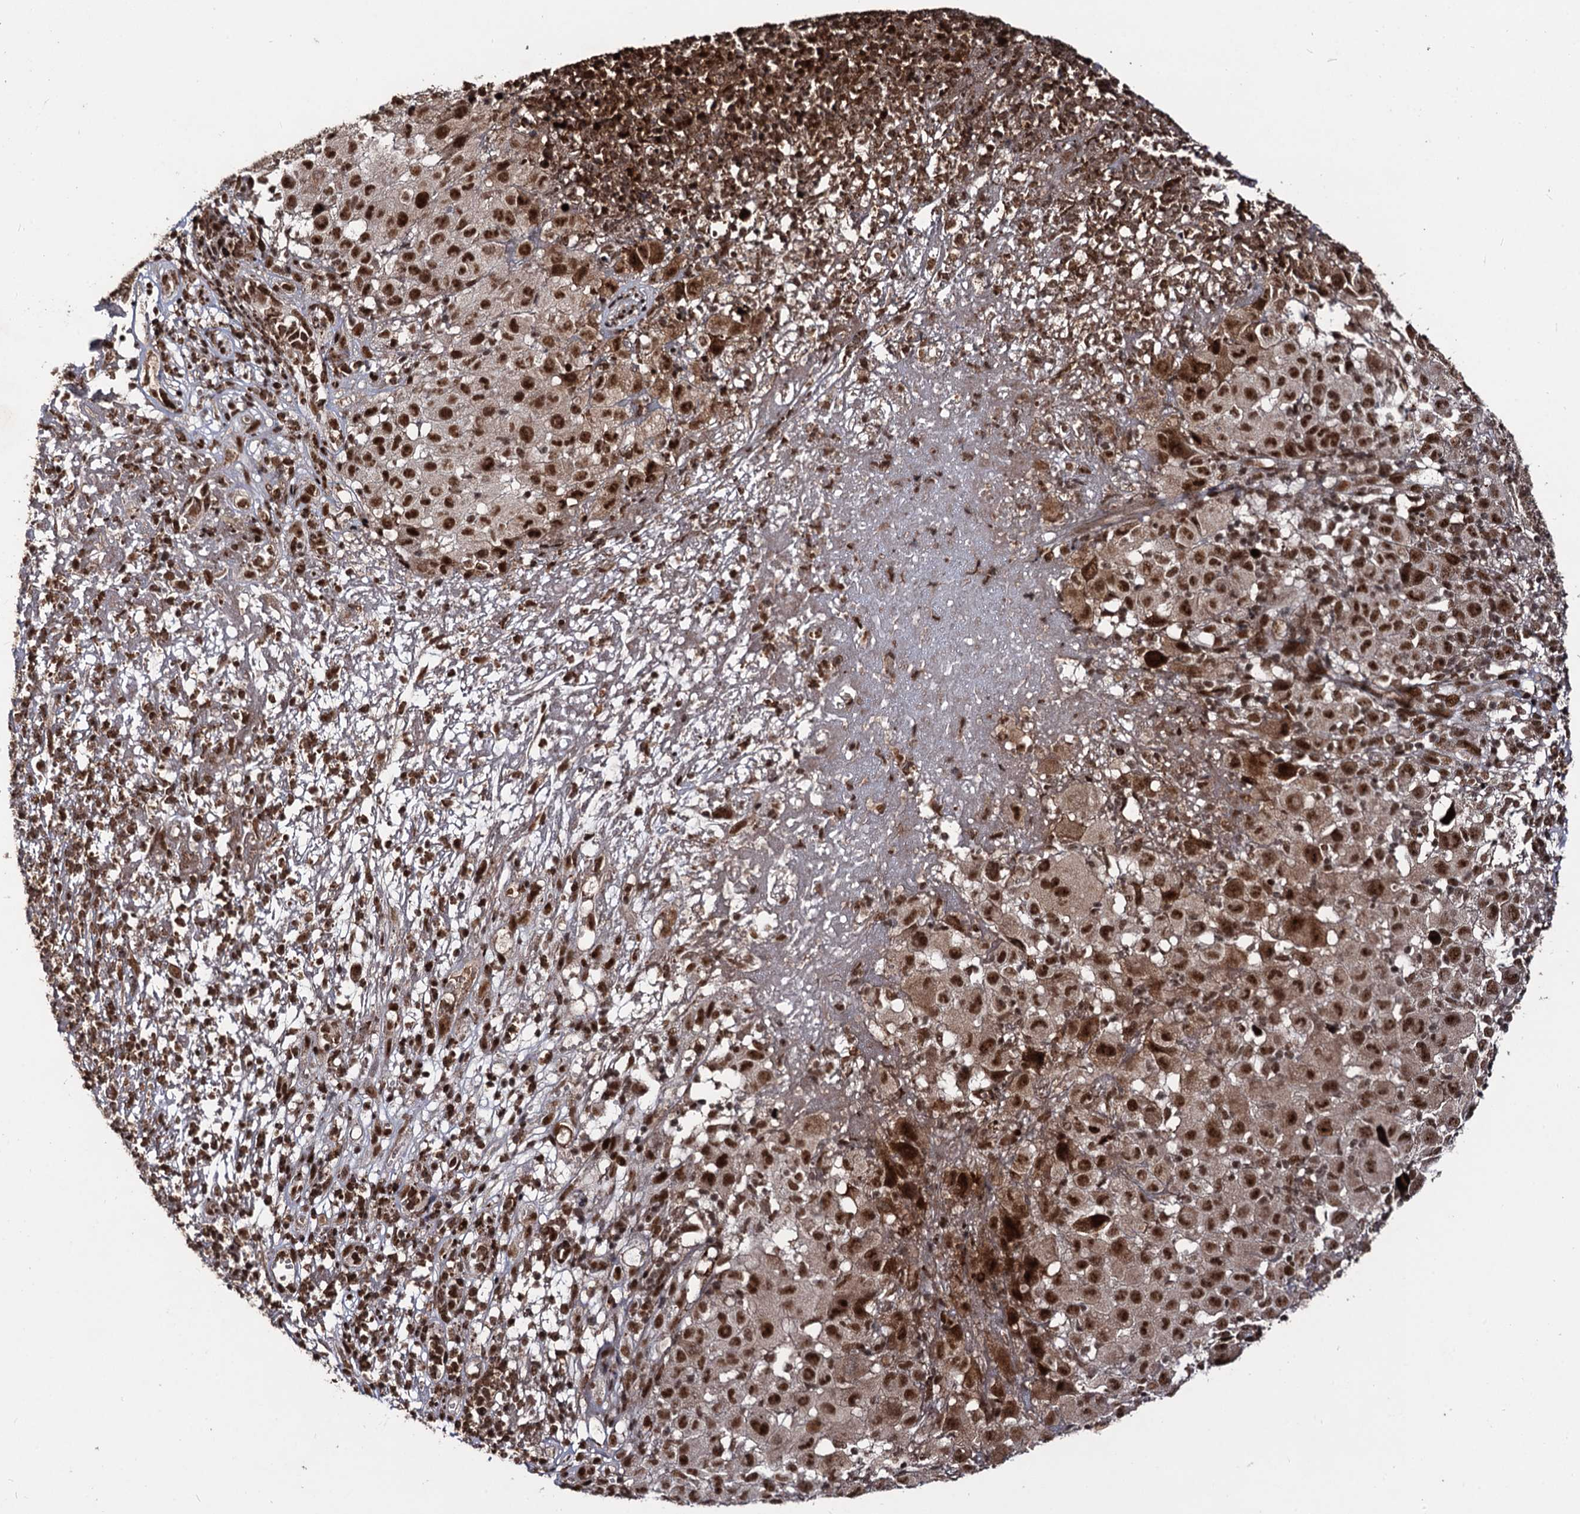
{"staining": {"intensity": "strong", "quantity": ">75%", "location": "nuclear"}, "tissue": "melanoma", "cell_type": "Tumor cells", "image_type": "cancer", "snomed": [{"axis": "morphology", "description": "Malignant melanoma, NOS"}, {"axis": "topography", "description": "Skin"}], "caption": "A photomicrograph of melanoma stained for a protein shows strong nuclear brown staining in tumor cells. Immunohistochemistry stains the protein in brown and the nuclei are stained blue.", "gene": "SFSWAP", "patient": {"sex": "male", "age": 73}}